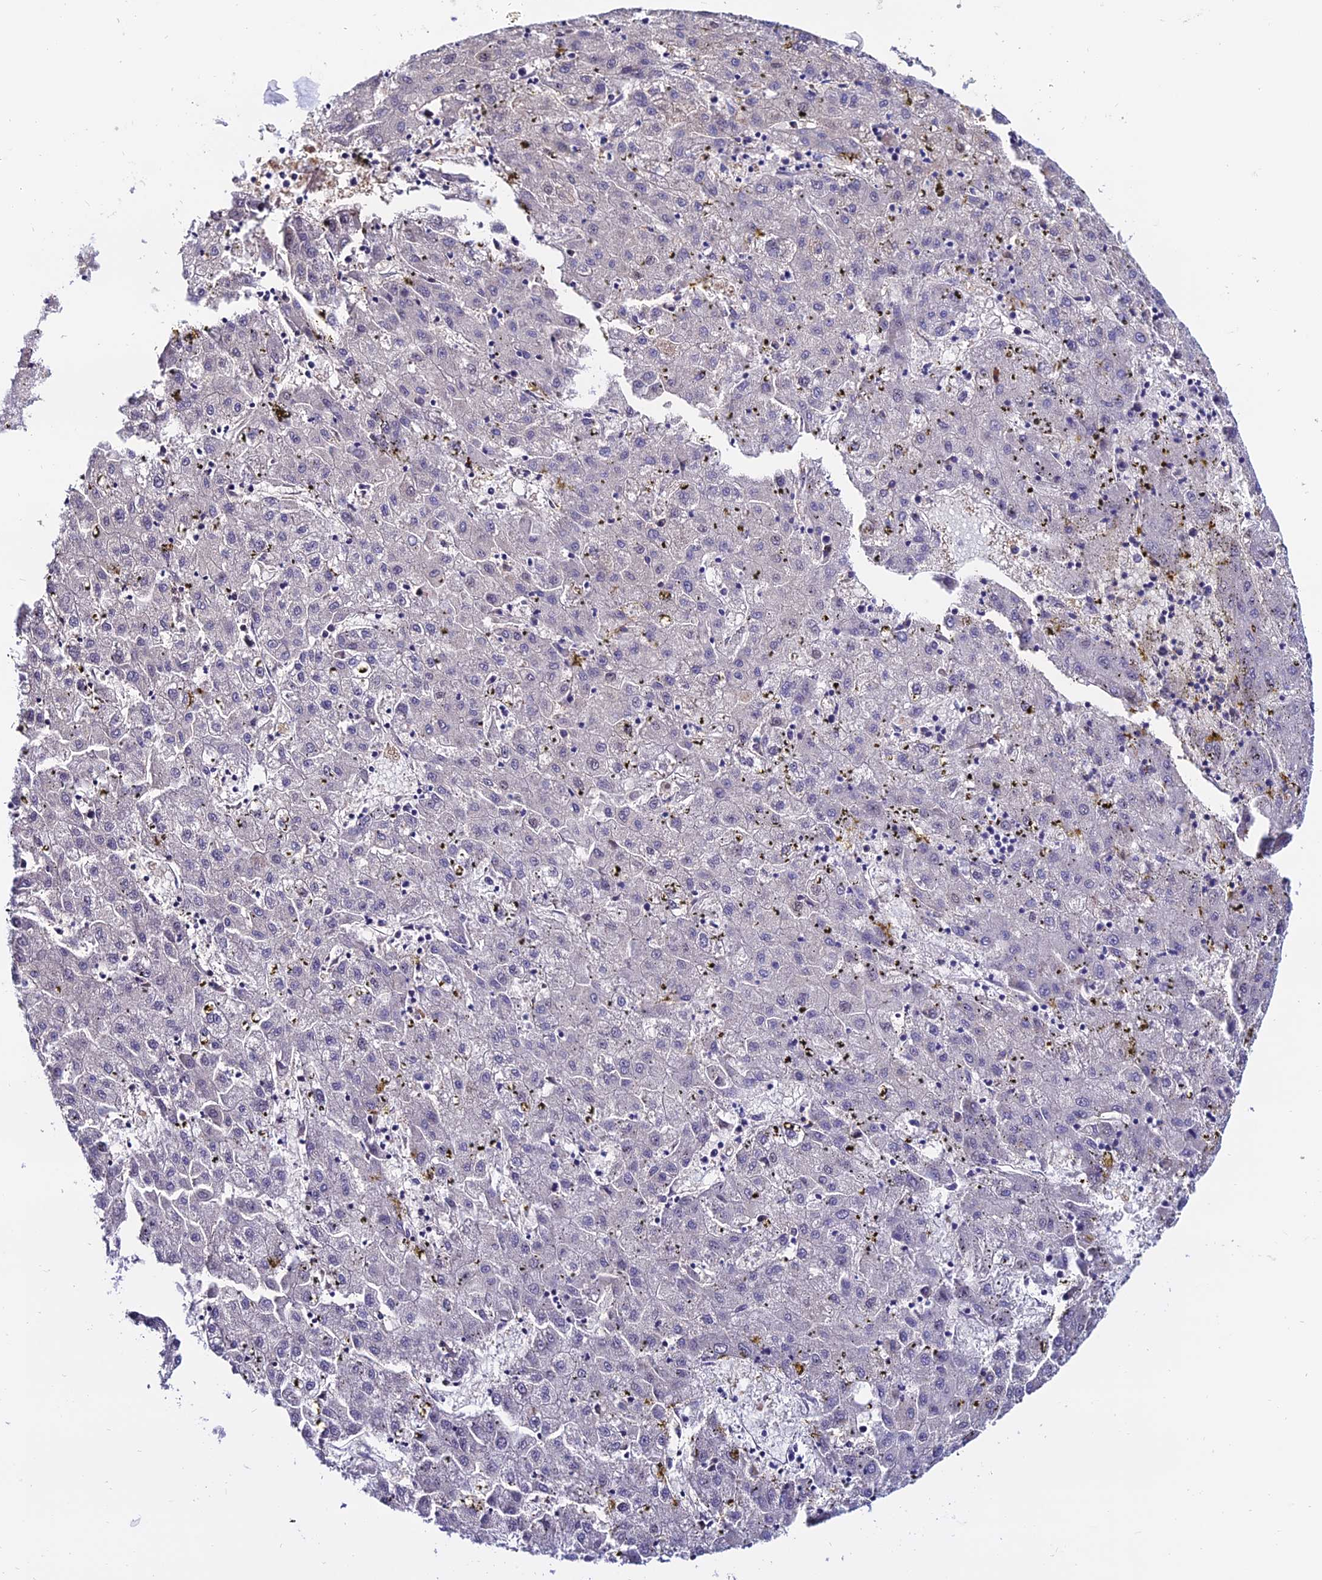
{"staining": {"intensity": "negative", "quantity": "none", "location": "none"}, "tissue": "liver cancer", "cell_type": "Tumor cells", "image_type": "cancer", "snomed": [{"axis": "morphology", "description": "Carcinoma, Hepatocellular, NOS"}, {"axis": "topography", "description": "Liver"}], "caption": "A high-resolution histopathology image shows immunohistochemistry staining of liver cancer (hepatocellular carcinoma), which exhibits no significant staining in tumor cells.", "gene": "FZD8", "patient": {"sex": "male", "age": 72}}